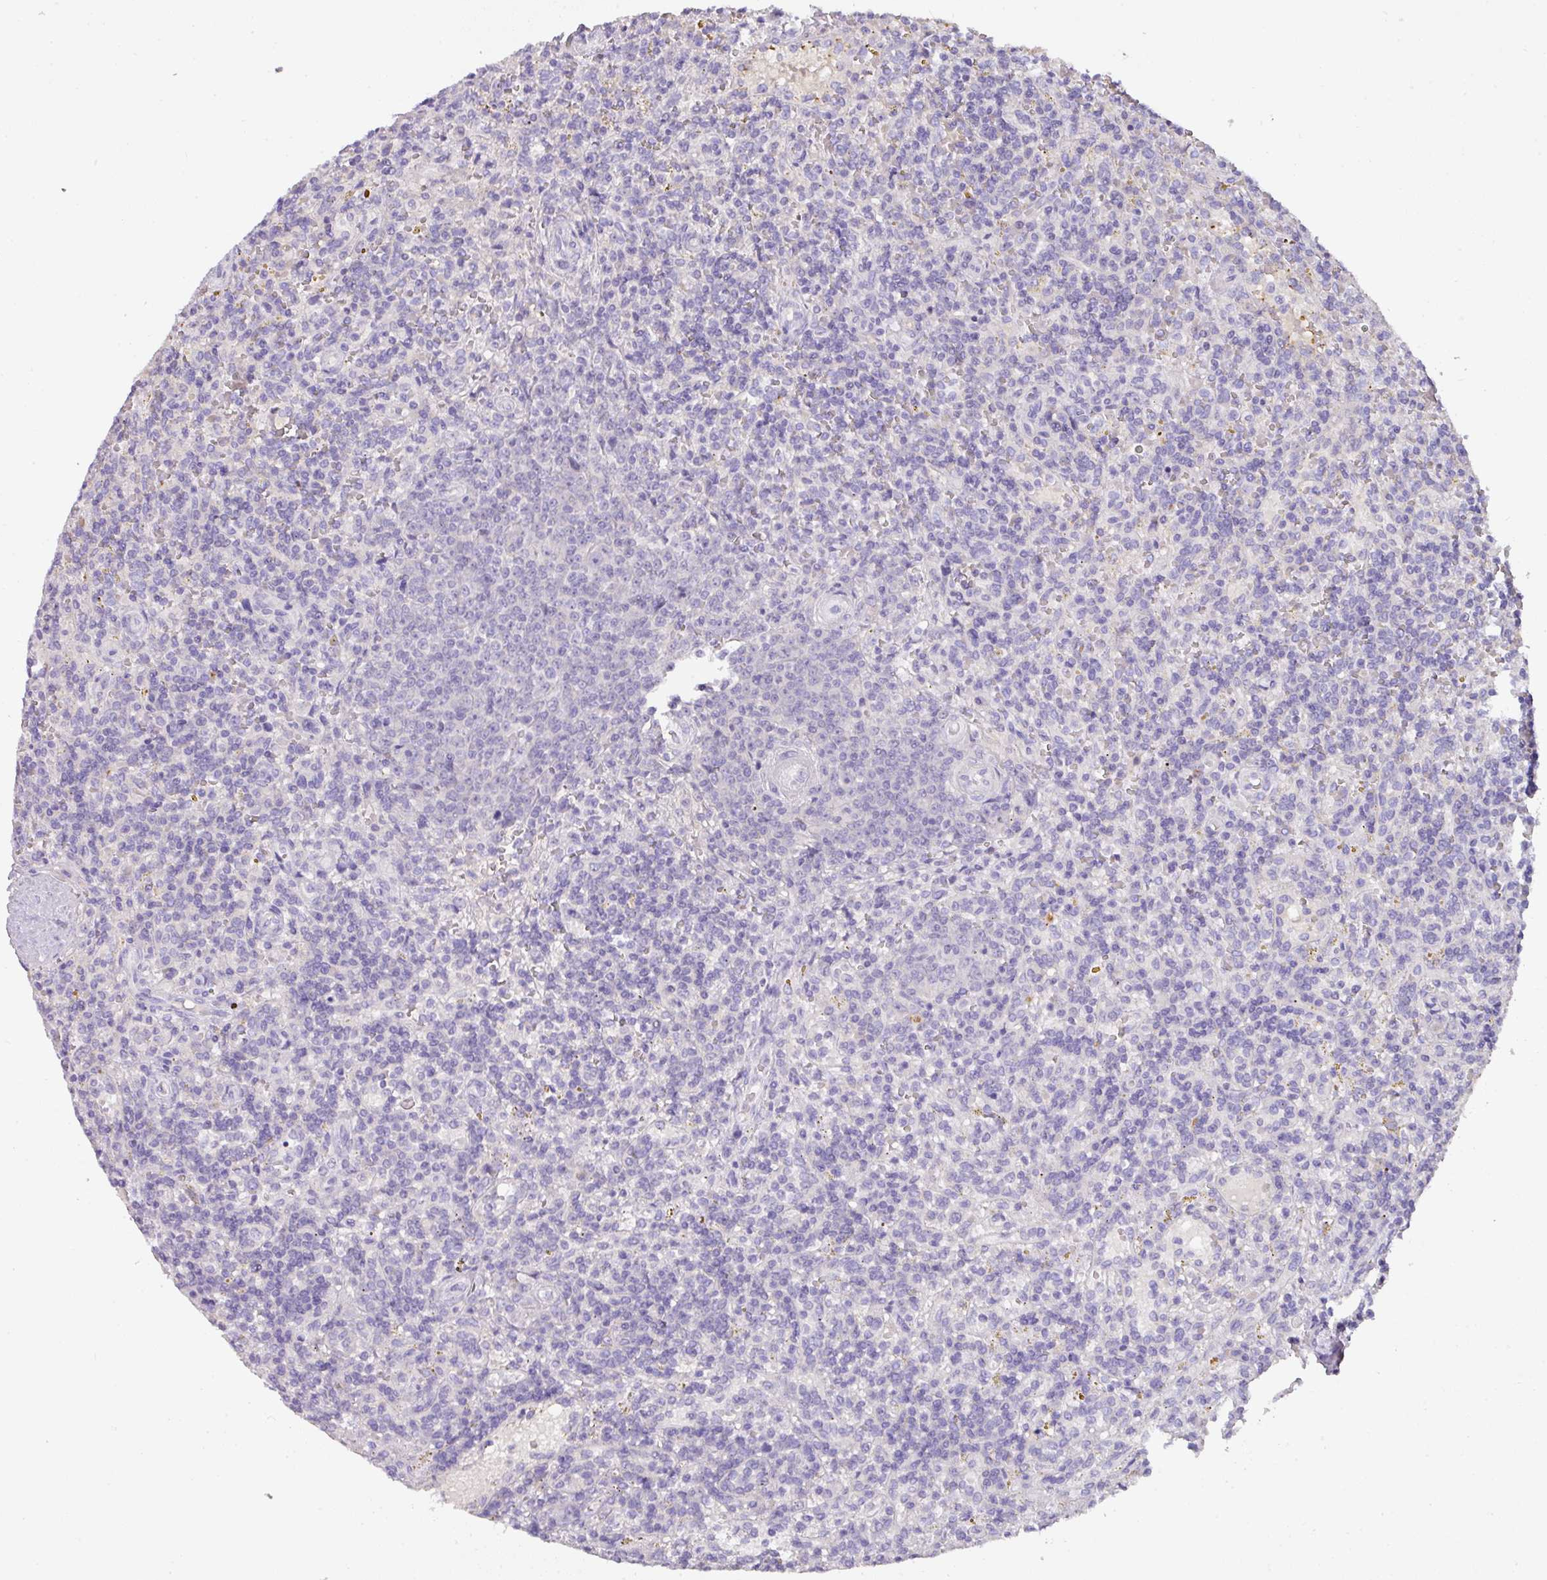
{"staining": {"intensity": "negative", "quantity": "none", "location": "none"}, "tissue": "lymphoma", "cell_type": "Tumor cells", "image_type": "cancer", "snomed": [{"axis": "morphology", "description": "Malignant lymphoma, non-Hodgkin's type, Low grade"}, {"axis": "topography", "description": "Spleen"}], "caption": "This image is of lymphoma stained with immunohistochemistry (IHC) to label a protein in brown with the nuclei are counter-stained blue. There is no expression in tumor cells. (Stains: DAB (3,3'-diaminobenzidine) immunohistochemistry (IHC) with hematoxylin counter stain, Microscopy: brightfield microscopy at high magnification).", "gene": "CCZ1", "patient": {"sex": "male", "age": 67}}